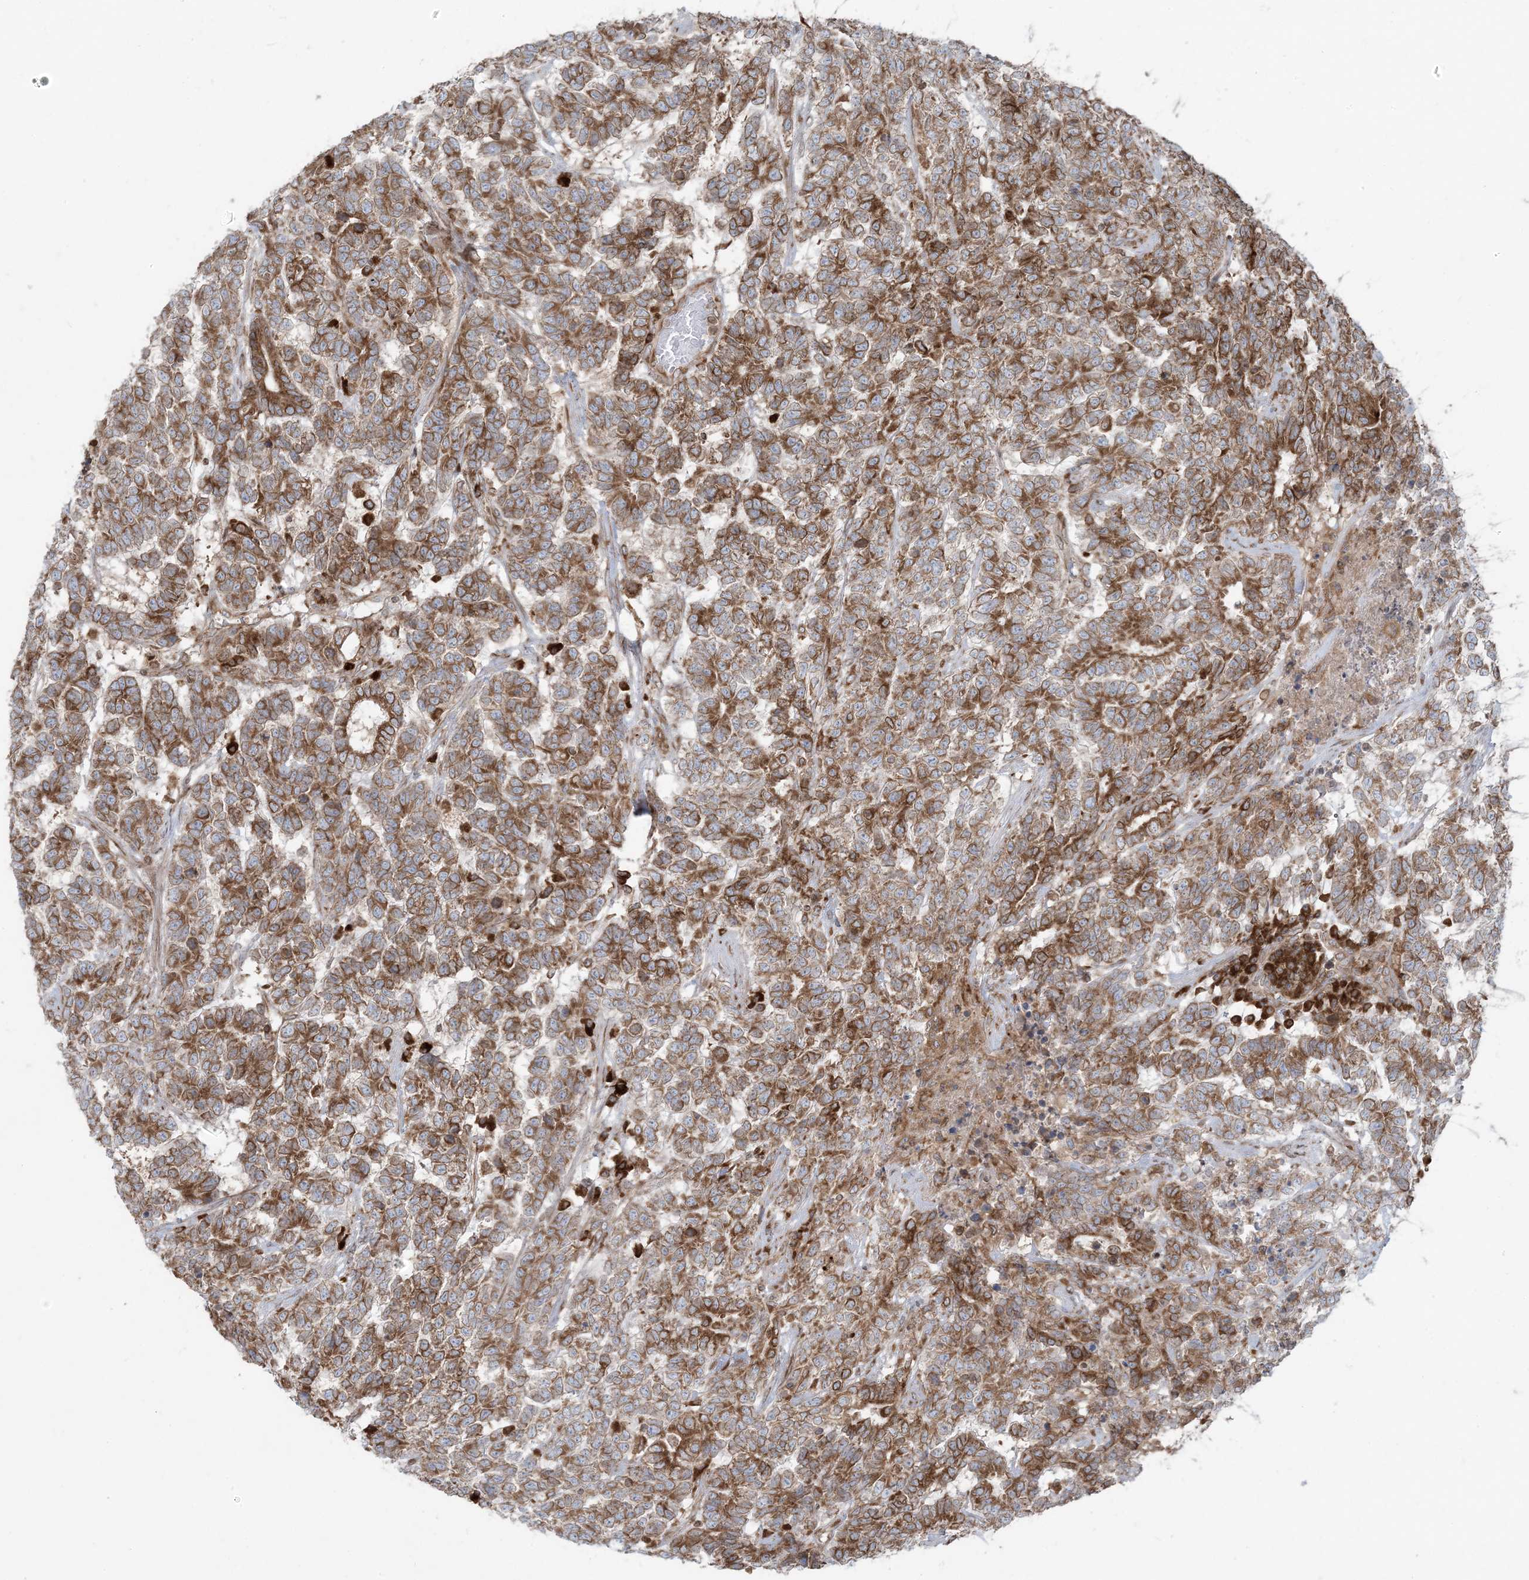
{"staining": {"intensity": "moderate", "quantity": ">75%", "location": "cytoplasmic/membranous"}, "tissue": "testis cancer", "cell_type": "Tumor cells", "image_type": "cancer", "snomed": [{"axis": "morphology", "description": "Carcinoma, Embryonal, NOS"}, {"axis": "topography", "description": "Testis"}], "caption": "Human testis cancer stained for a protein (brown) displays moderate cytoplasmic/membranous positive staining in about >75% of tumor cells.", "gene": "UBXN4", "patient": {"sex": "male", "age": 26}}